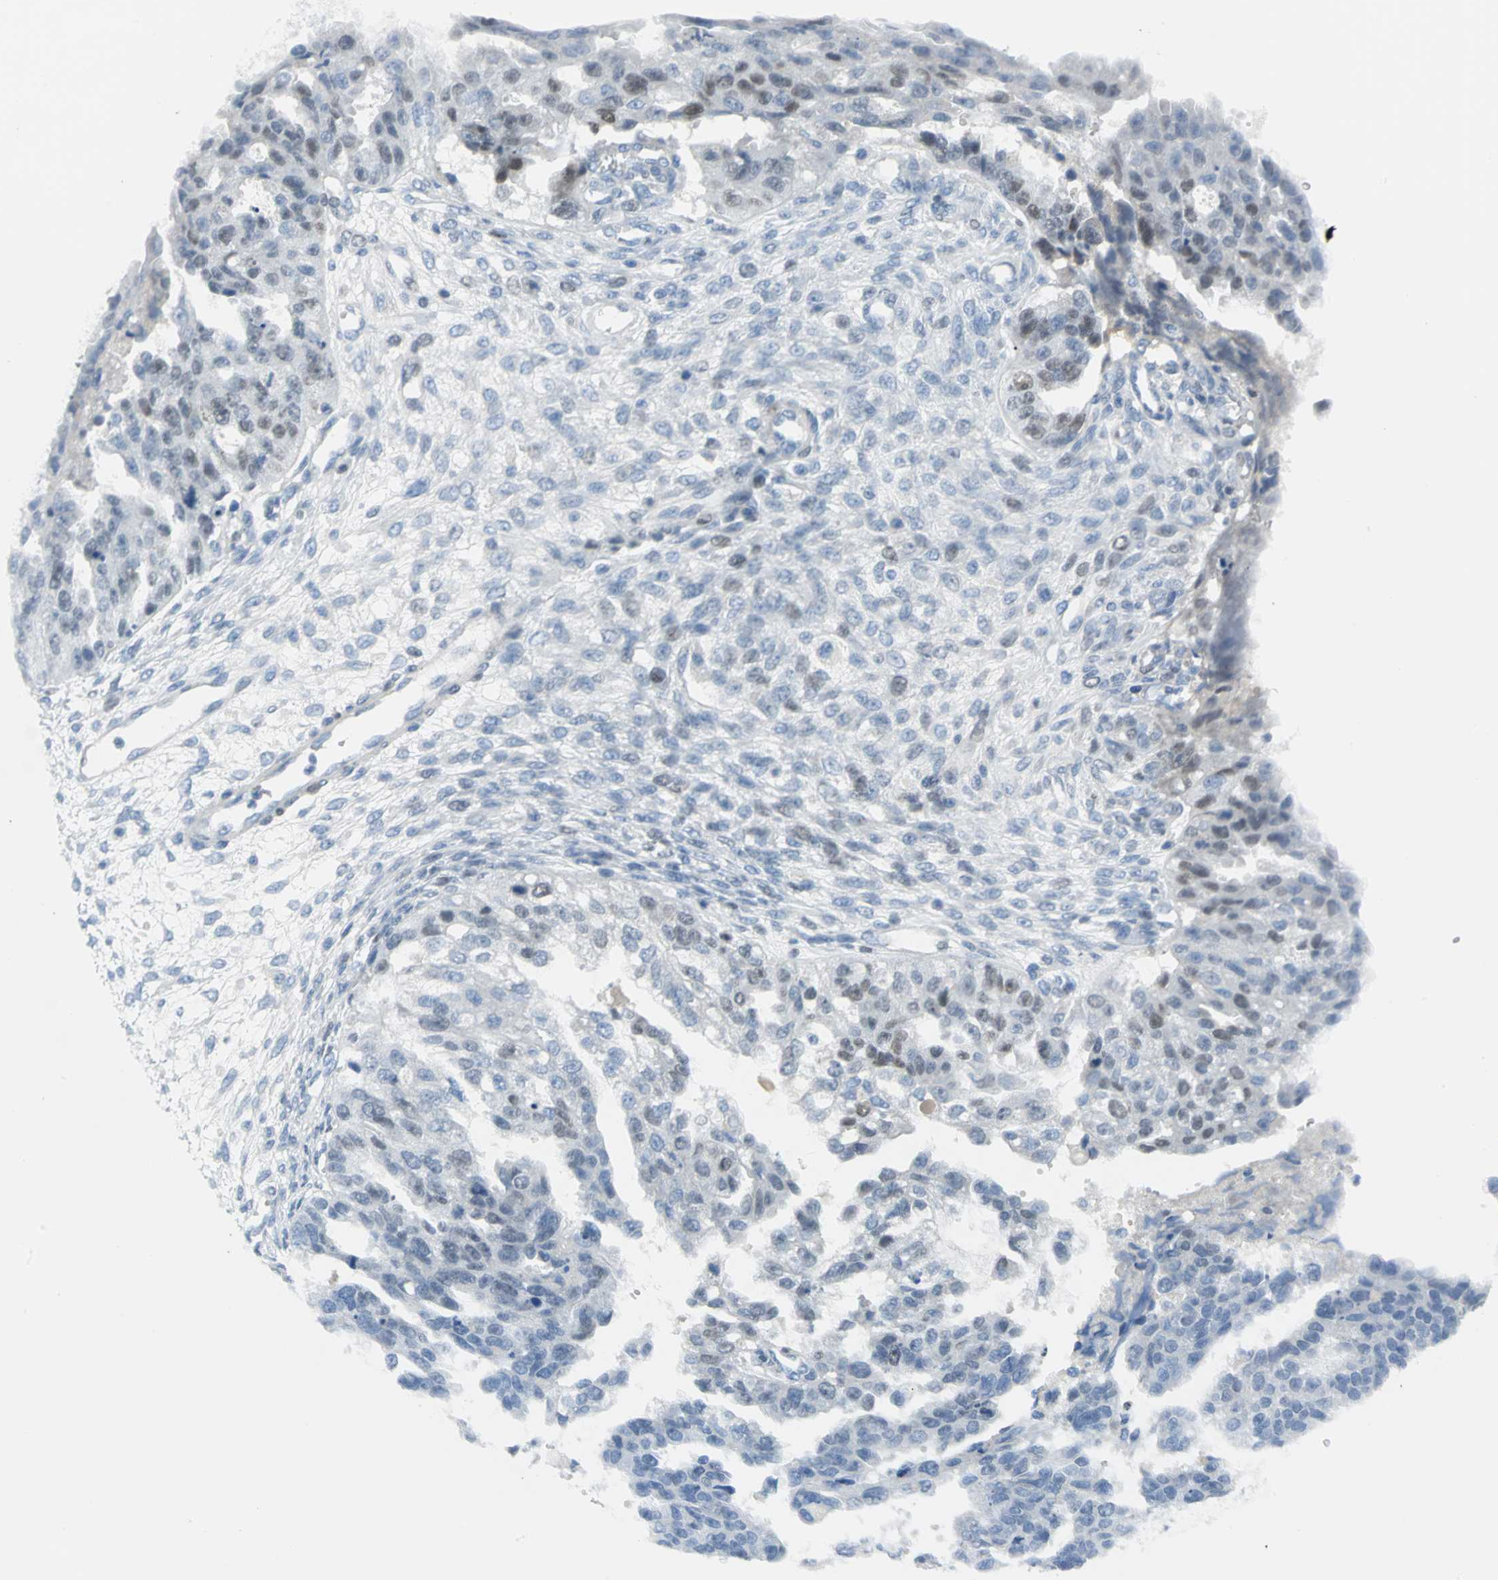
{"staining": {"intensity": "moderate", "quantity": "25%-75%", "location": "nuclear"}, "tissue": "ovarian cancer", "cell_type": "Tumor cells", "image_type": "cancer", "snomed": [{"axis": "morphology", "description": "Cystadenocarcinoma, serous, NOS"}, {"axis": "topography", "description": "Ovary"}], "caption": "Ovarian cancer (serous cystadenocarcinoma) stained for a protein shows moderate nuclear positivity in tumor cells.", "gene": "MCM3", "patient": {"sex": "female", "age": 58}}